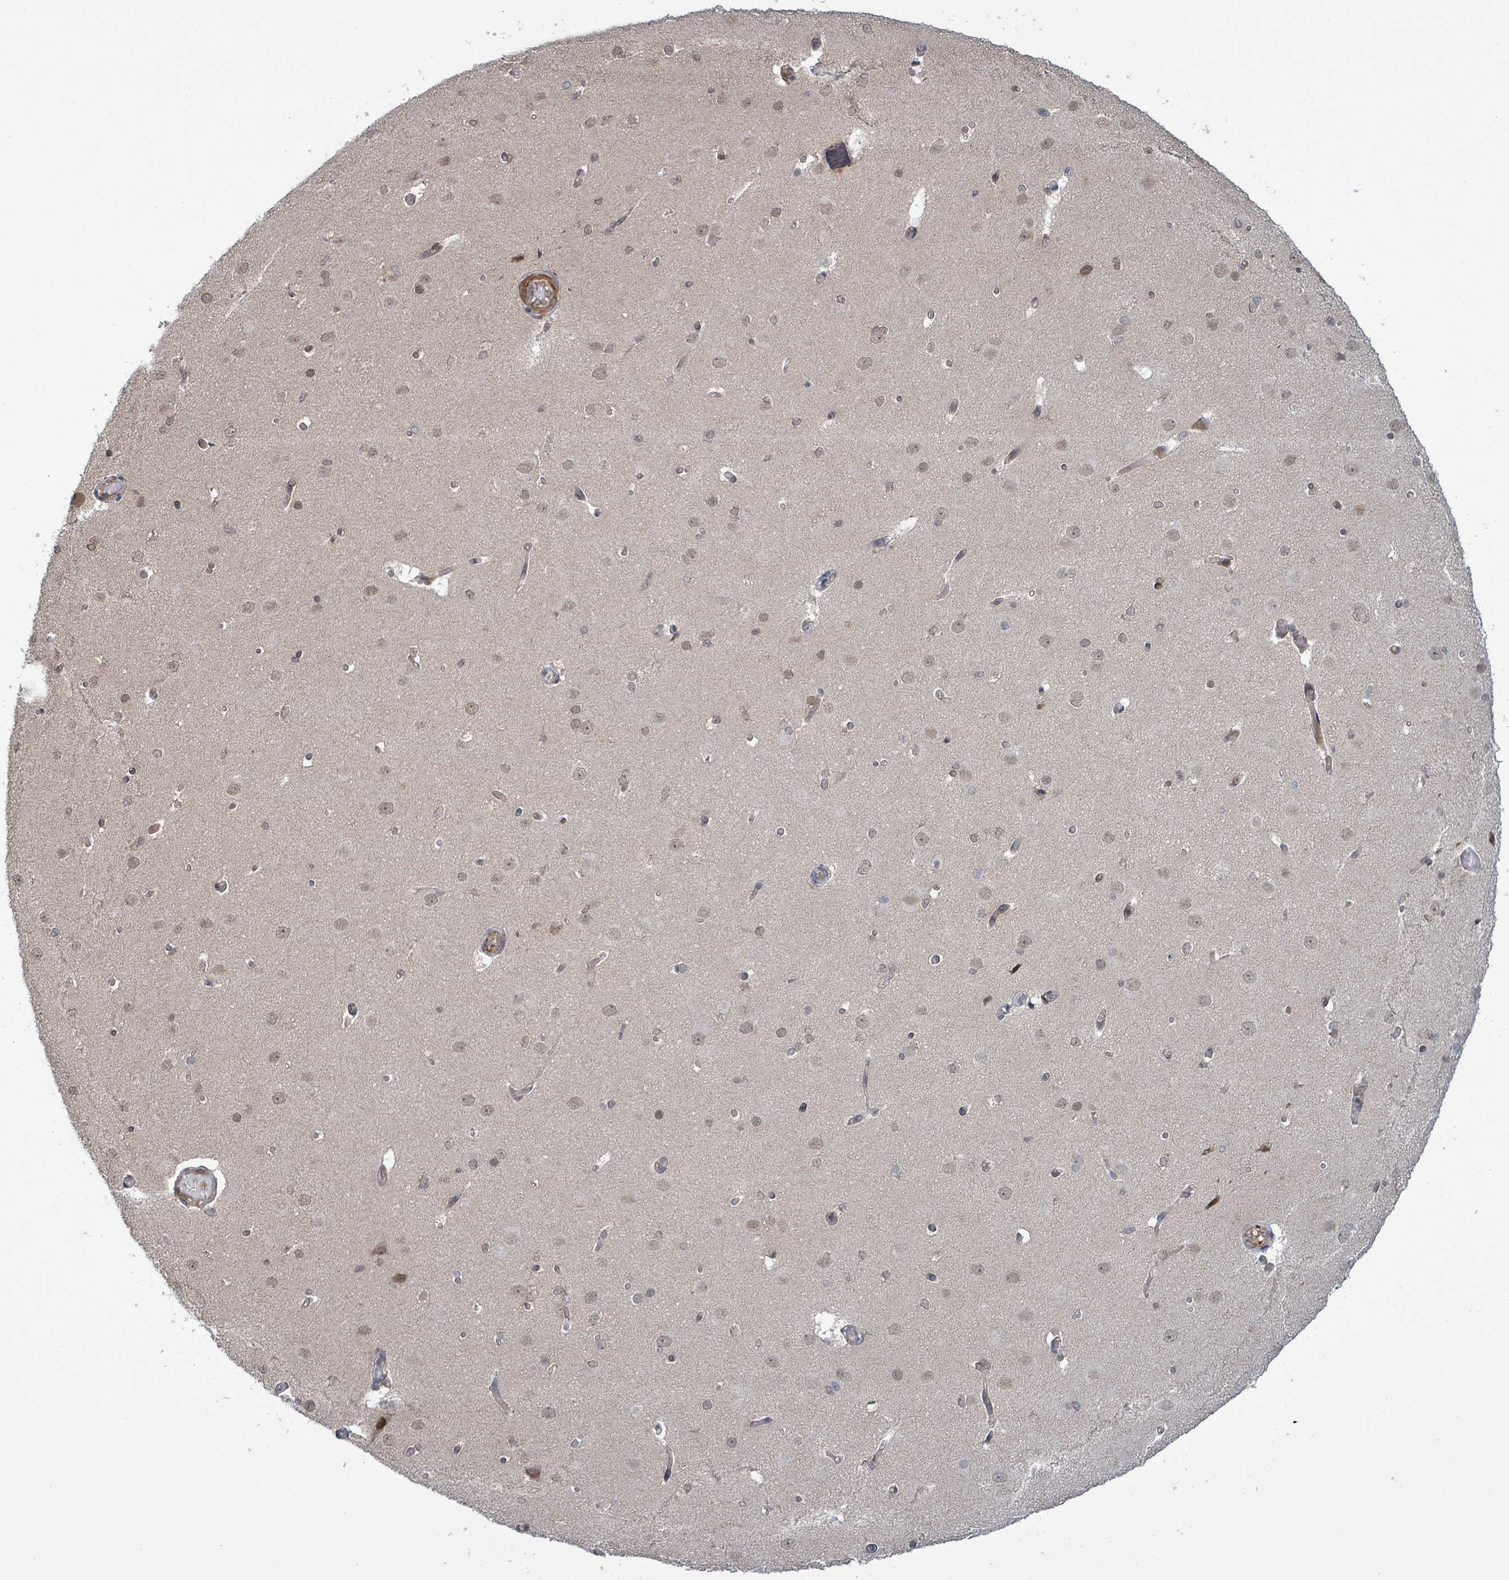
{"staining": {"intensity": "negative", "quantity": "none", "location": "none"}, "tissue": "cerebral cortex", "cell_type": "Endothelial cells", "image_type": "normal", "snomed": [{"axis": "morphology", "description": "Normal tissue, NOS"}, {"axis": "morphology", "description": "Inflammation, NOS"}, {"axis": "topography", "description": "Cerebral cortex"}], "caption": "Endothelial cells show no significant protein expression in unremarkable cerebral cortex. (Immunohistochemistry, brightfield microscopy, high magnification).", "gene": "SBF2", "patient": {"sex": "male", "age": 6}}